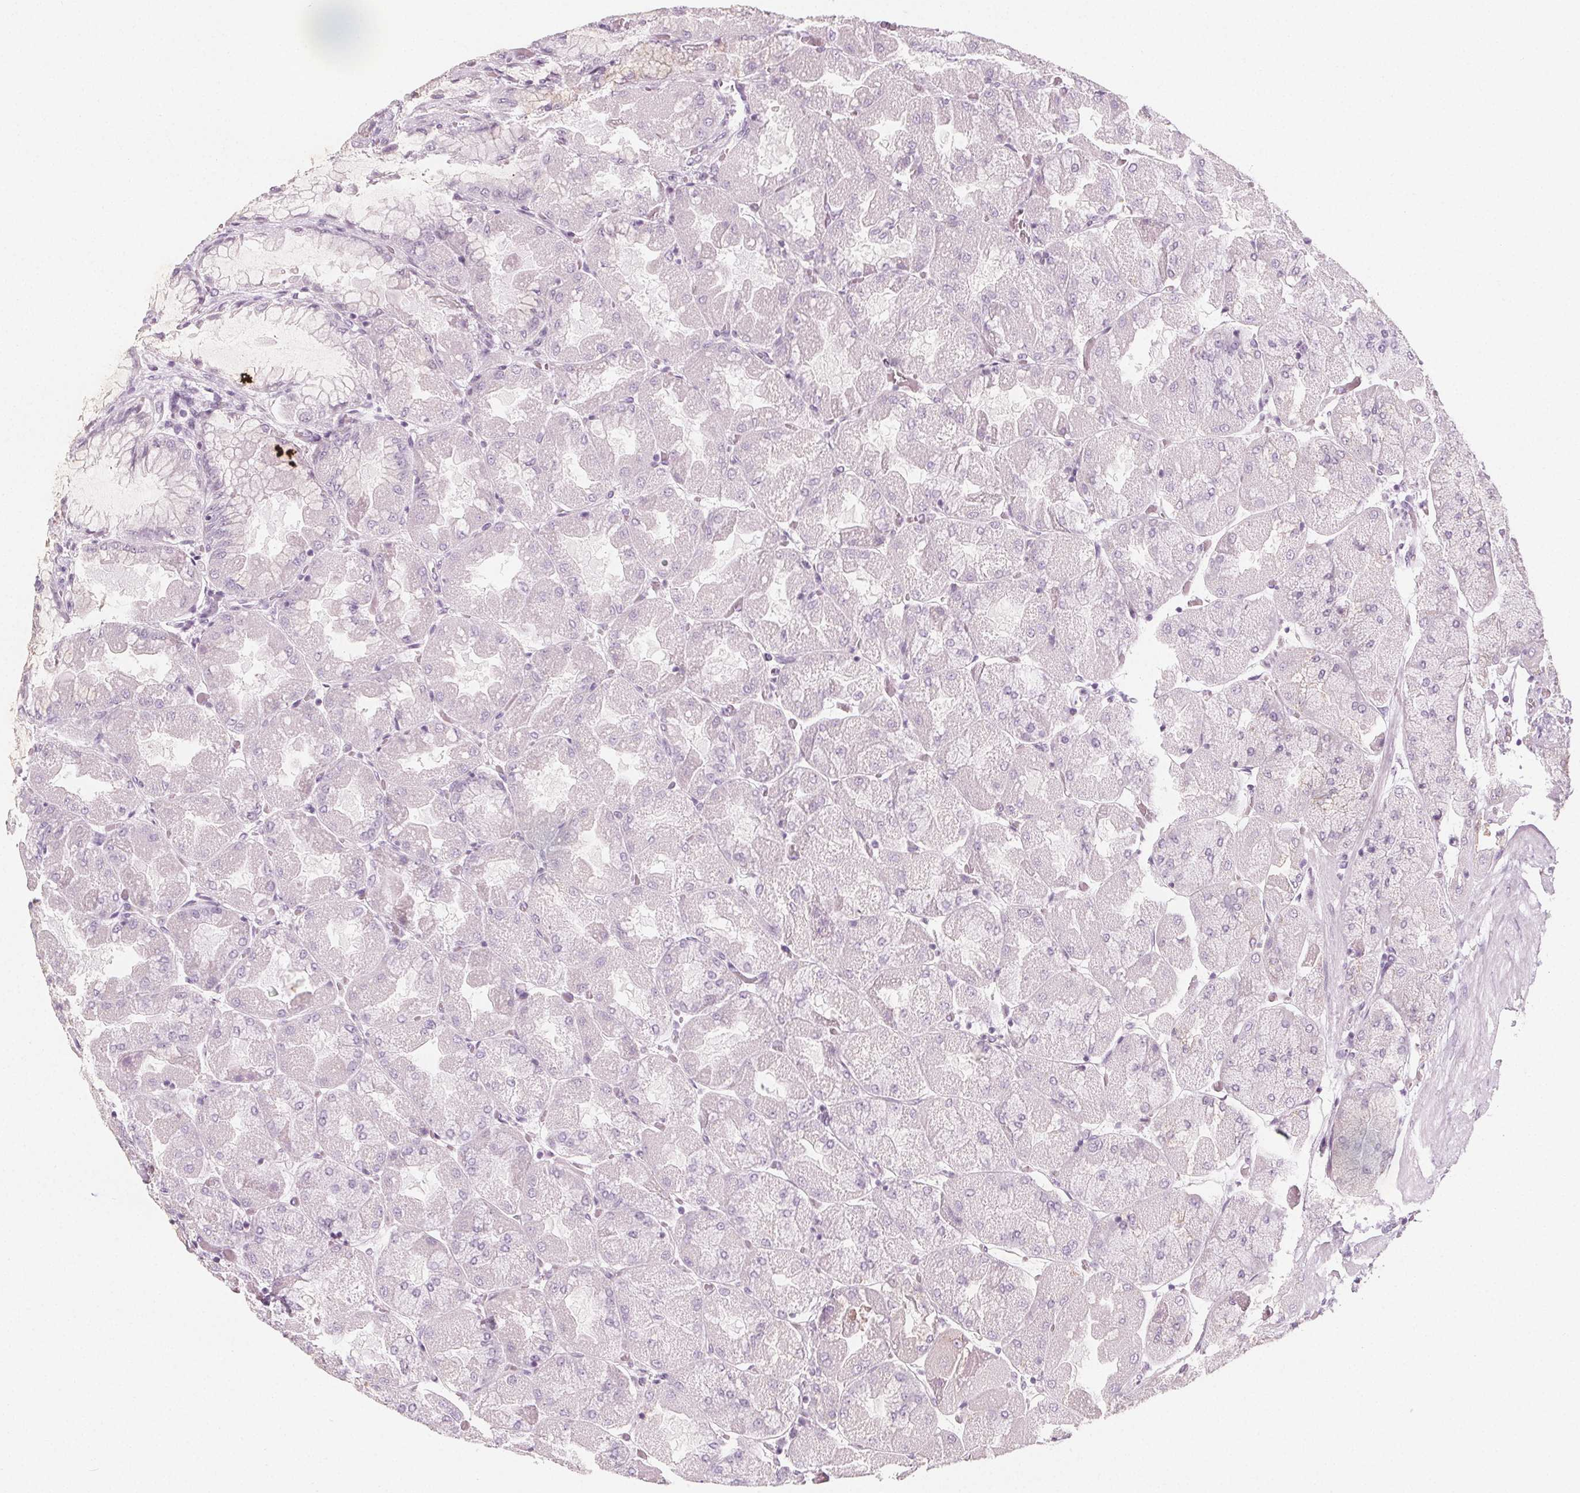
{"staining": {"intensity": "weak", "quantity": "25%-75%", "location": "cytoplasmic/membranous"}, "tissue": "stomach", "cell_type": "Glandular cells", "image_type": "normal", "snomed": [{"axis": "morphology", "description": "Normal tissue, NOS"}, {"axis": "topography", "description": "Stomach"}], "caption": "Protein staining shows weak cytoplasmic/membranous expression in about 25%-75% of glandular cells in benign stomach. Nuclei are stained in blue.", "gene": "IL17C", "patient": {"sex": "female", "age": 61}}